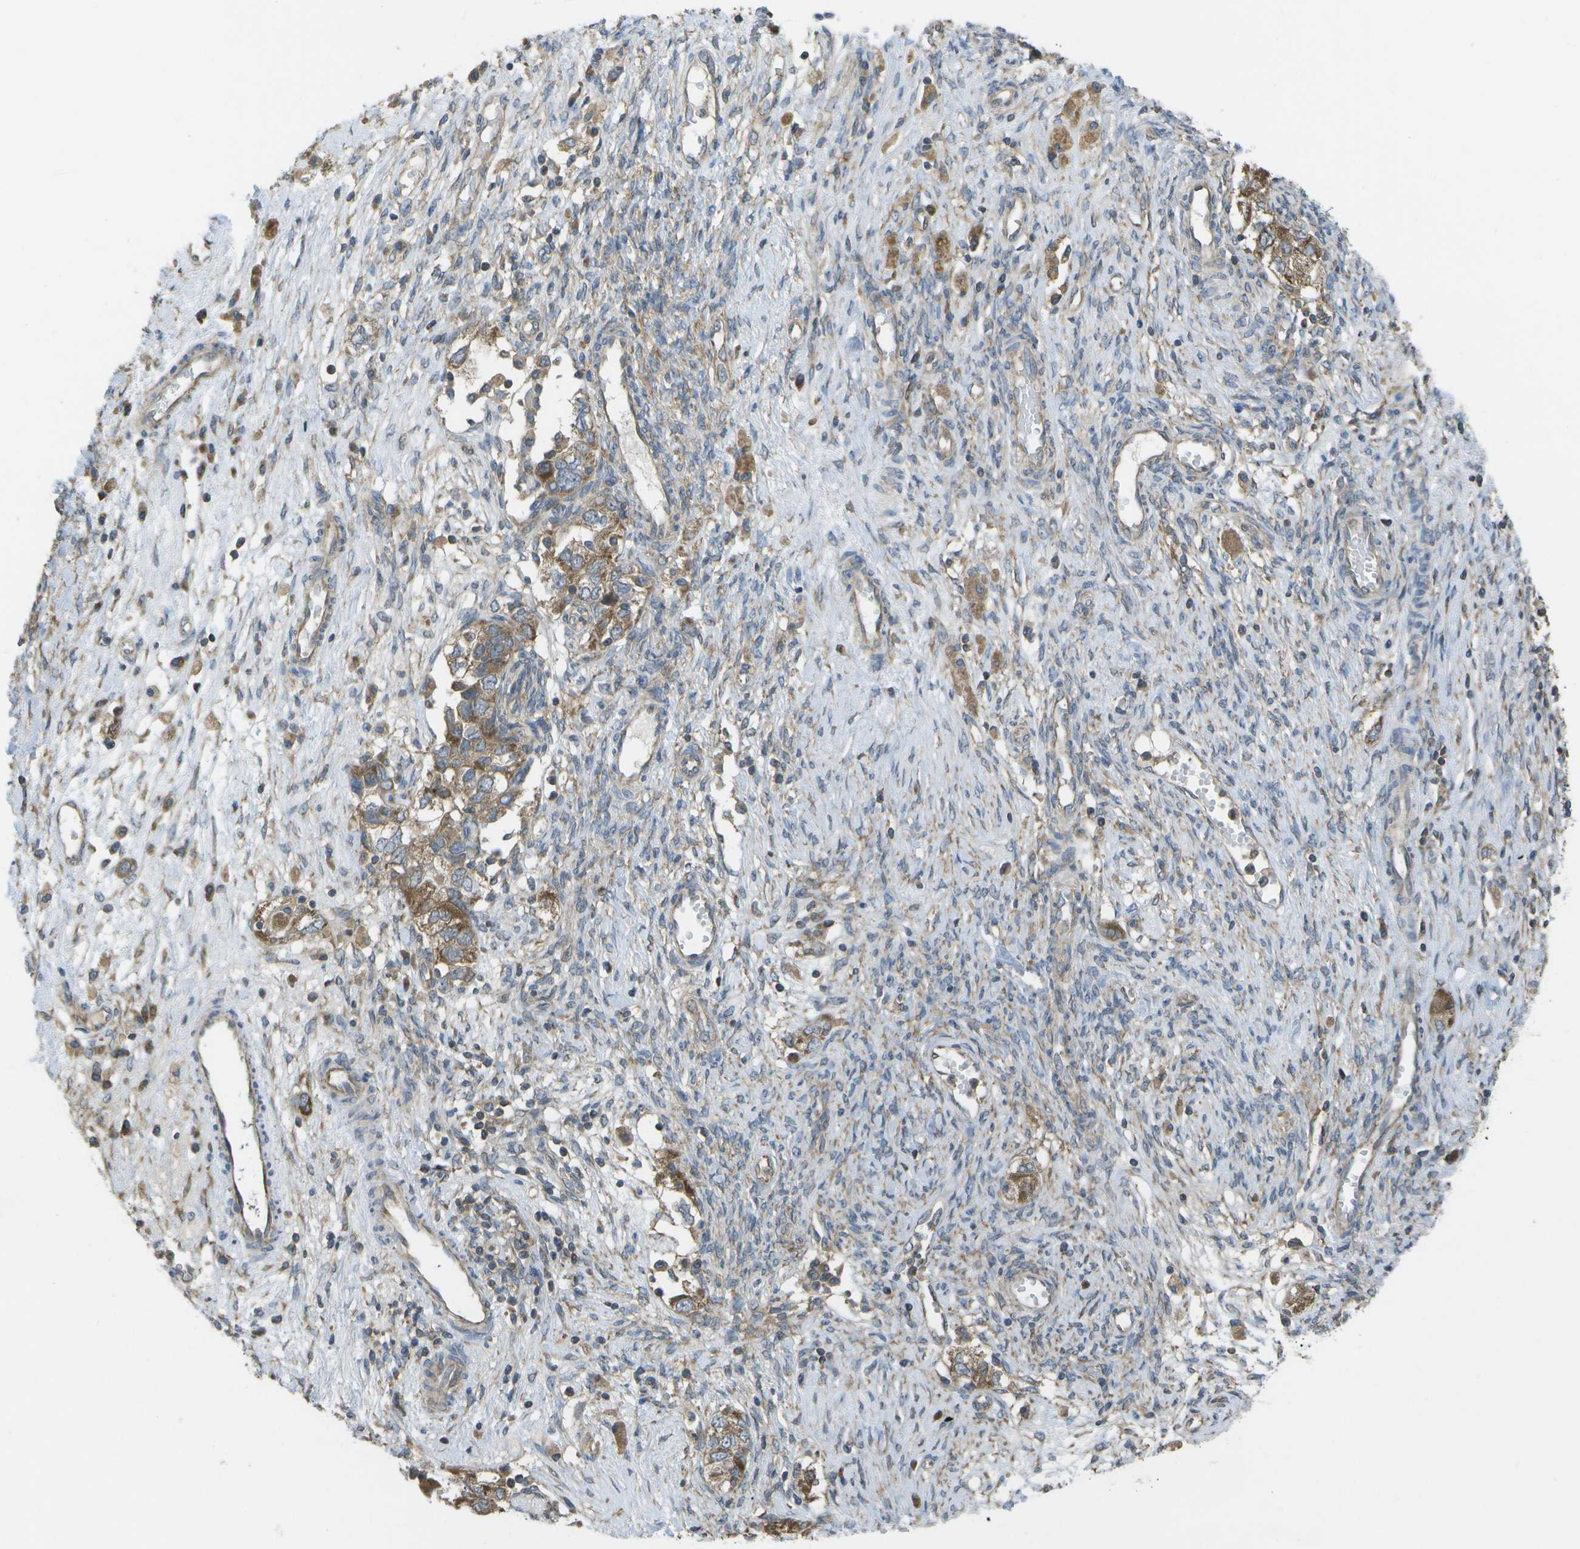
{"staining": {"intensity": "moderate", "quantity": ">75%", "location": "cytoplasmic/membranous"}, "tissue": "ovarian cancer", "cell_type": "Tumor cells", "image_type": "cancer", "snomed": [{"axis": "morphology", "description": "Carcinoma, NOS"}, {"axis": "morphology", "description": "Cystadenocarcinoma, serous, NOS"}, {"axis": "topography", "description": "Ovary"}], "caption": "A photomicrograph of ovarian cancer stained for a protein shows moderate cytoplasmic/membranous brown staining in tumor cells. (DAB IHC, brown staining for protein, blue staining for nuclei).", "gene": "DPM3", "patient": {"sex": "female", "age": 69}}